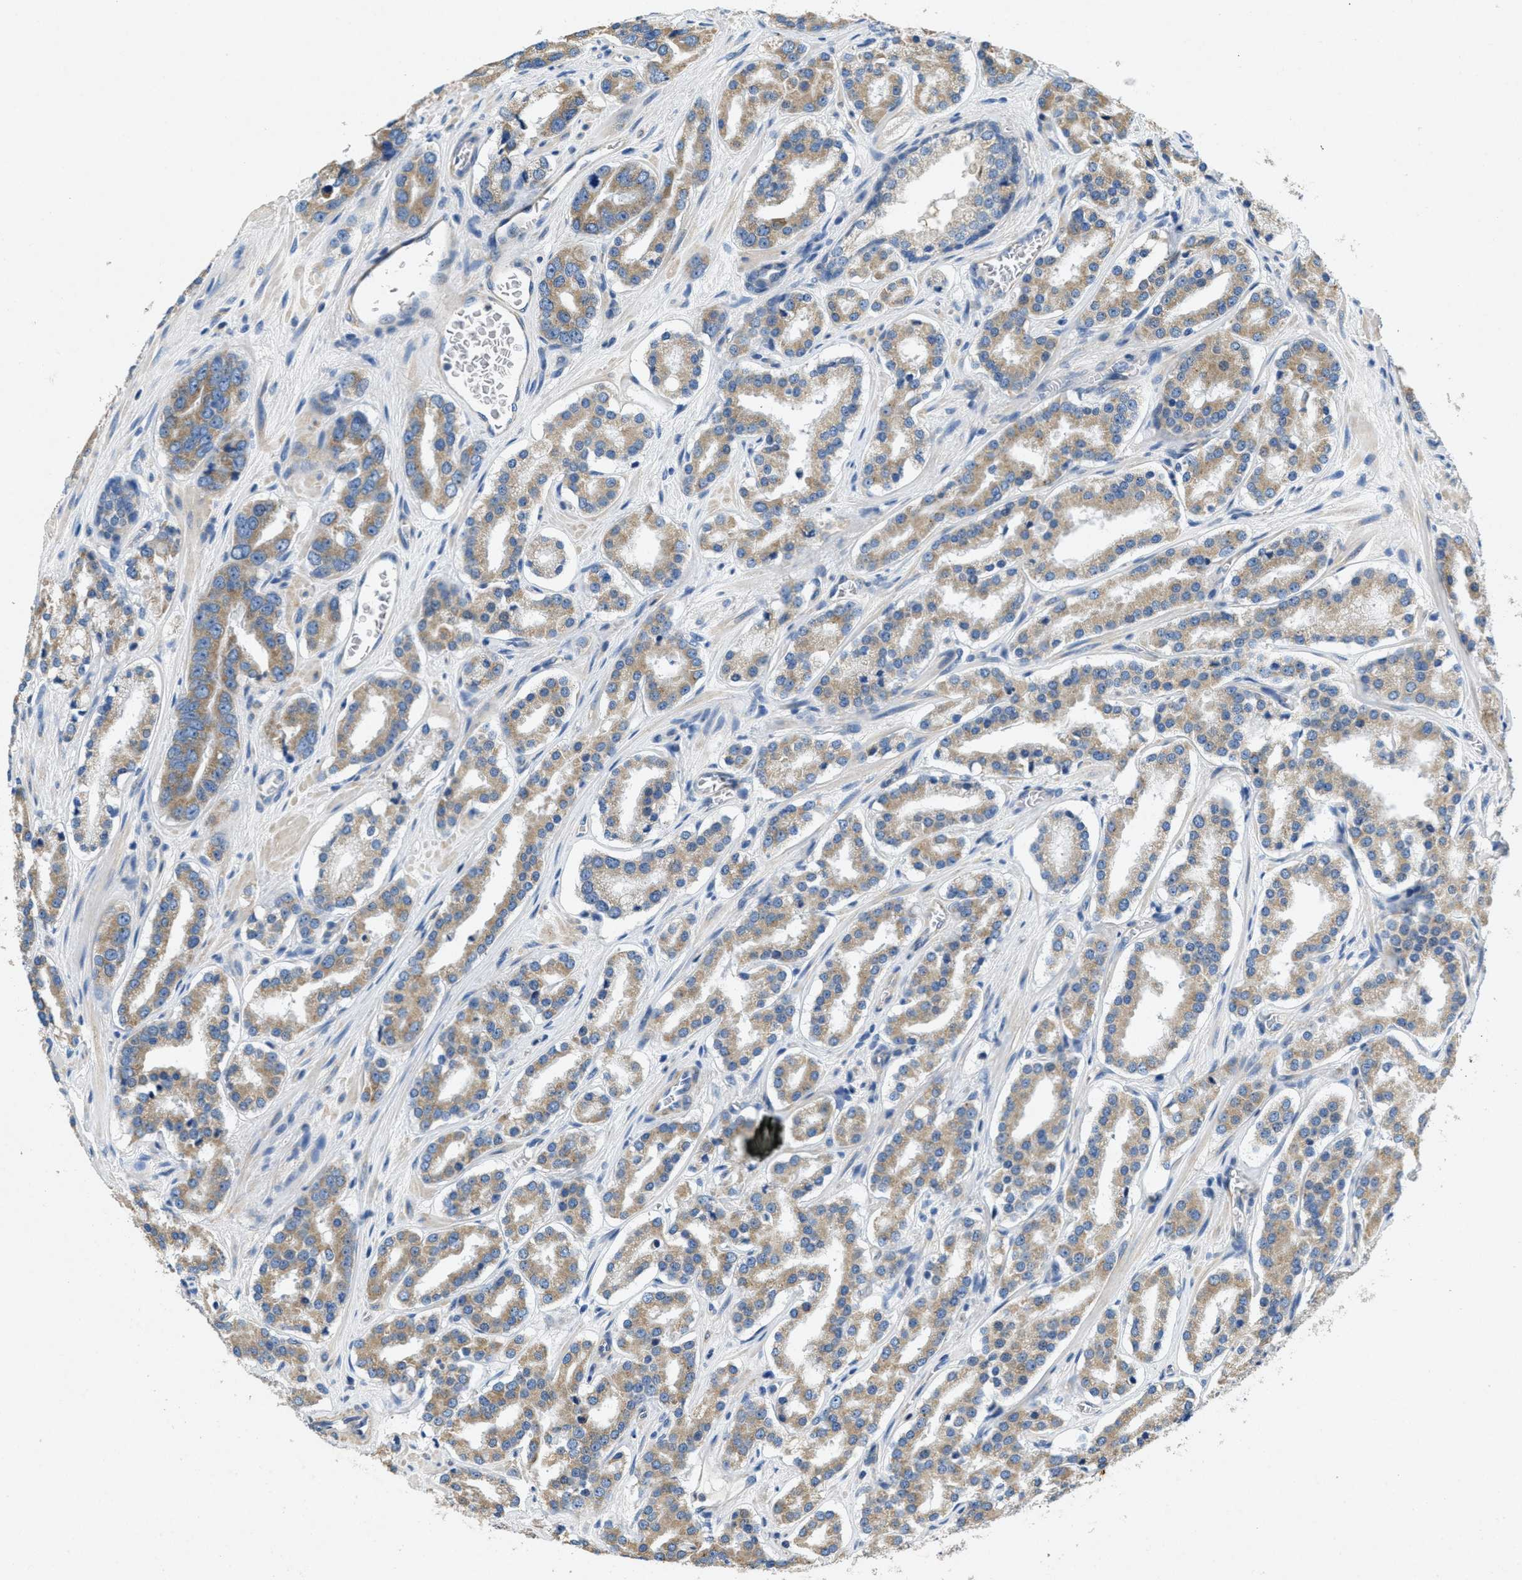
{"staining": {"intensity": "moderate", "quantity": ">75%", "location": "cytoplasmic/membranous"}, "tissue": "prostate cancer", "cell_type": "Tumor cells", "image_type": "cancer", "snomed": [{"axis": "morphology", "description": "Adenocarcinoma, High grade"}, {"axis": "topography", "description": "Prostate"}], "caption": "Prostate adenocarcinoma (high-grade) stained with DAB IHC shows medium levels of moderate cytoplasmic/membranous staining in about >75% of tumor cells.", "gene": "TOMM70", "patient": {"sex": "male", "age": 60}}